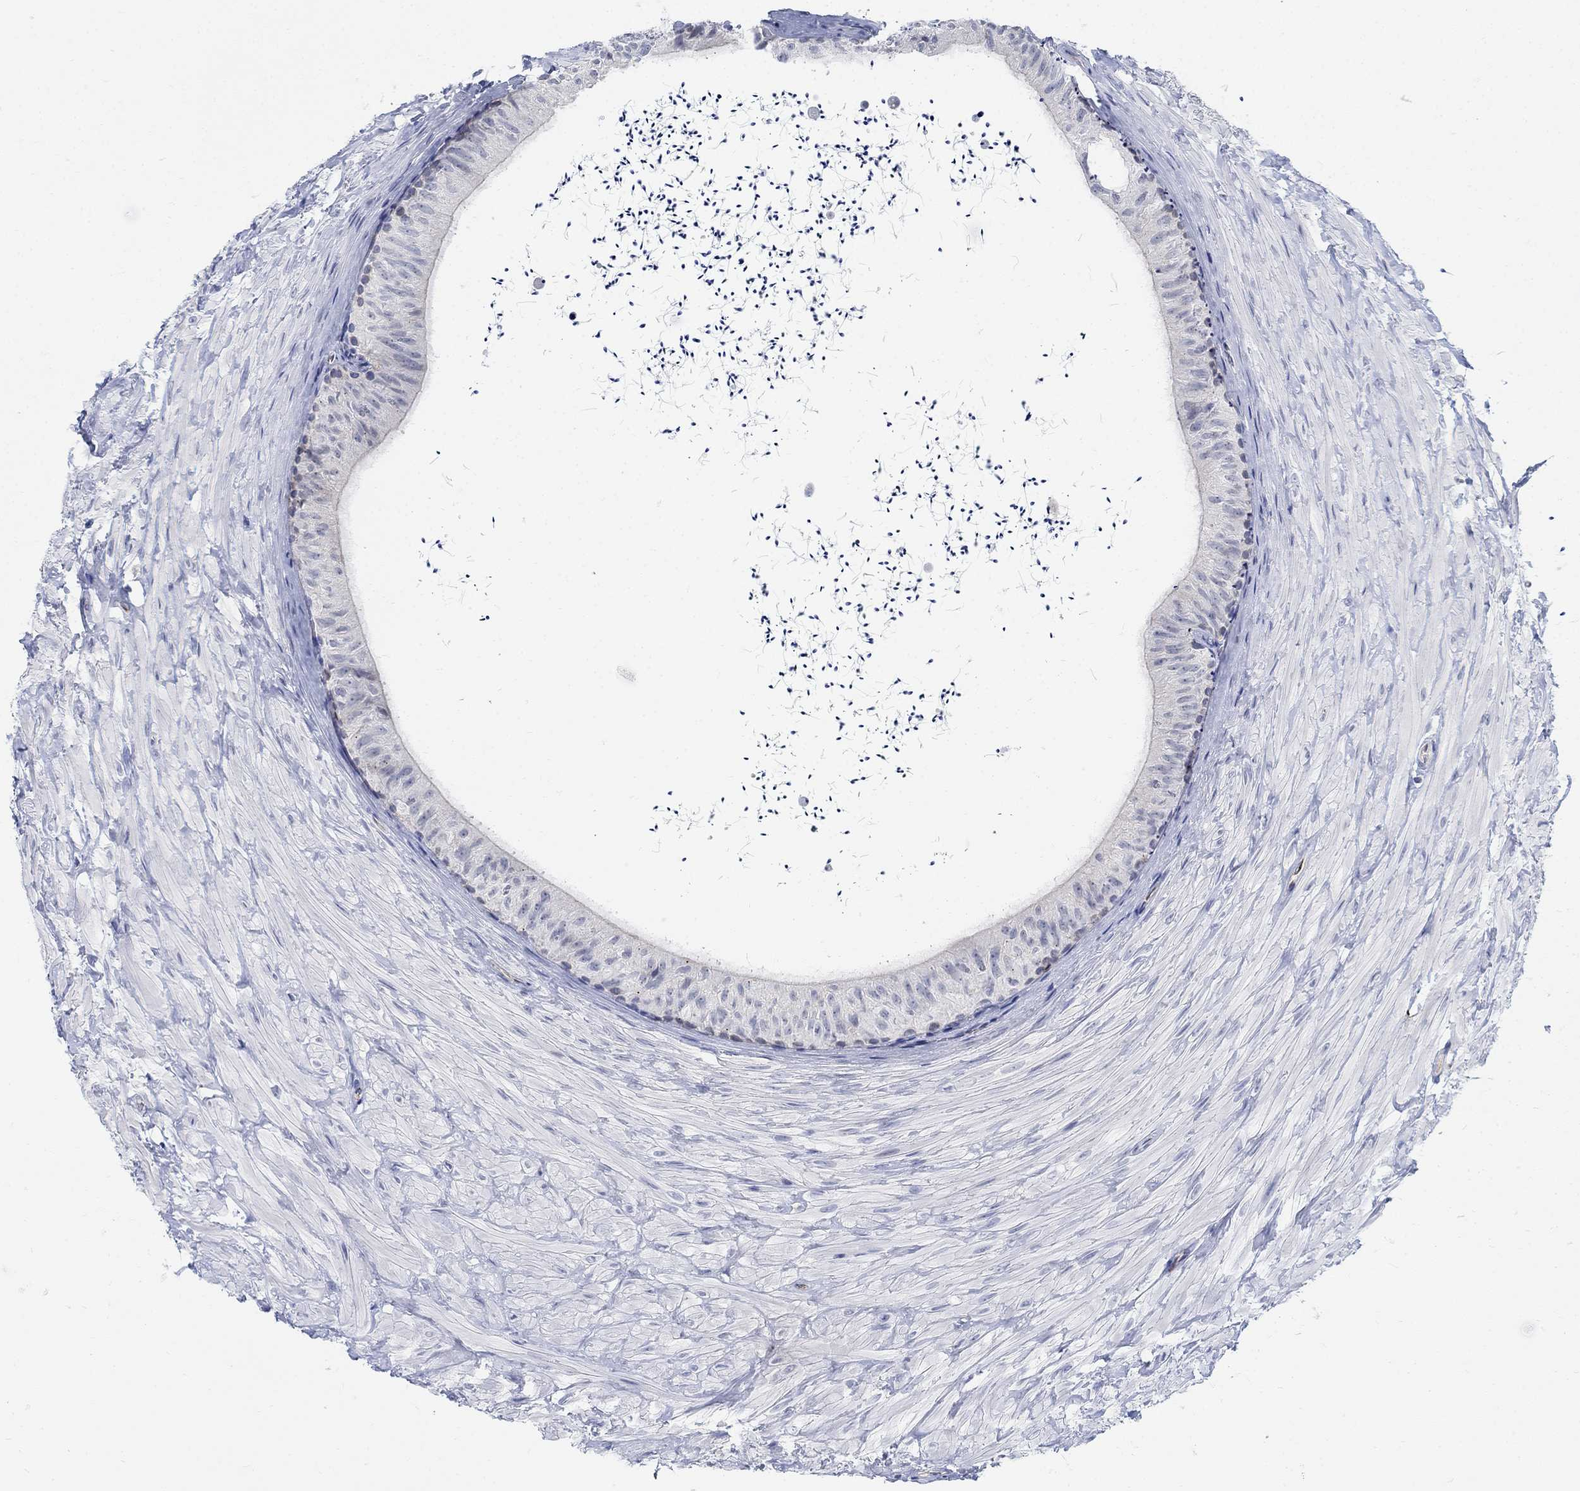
{"staining": {"intensity": "negative", "quantity": "none", "location": "none"}, "tissue": "epididymis", "cell_type": "Glandular cells", "image_type": "normal", "snomed": [{"axis": "morphology", "description": "Normal tissue, NOS"}, {"axis": "topography", "description": "Epididymis"}], "caption": "Immunohistochemistry of normal human epididymis shows no positivity in glandular cells.", "gene": "PHF21B", "patient": {"sex": "male", "age": 32}}